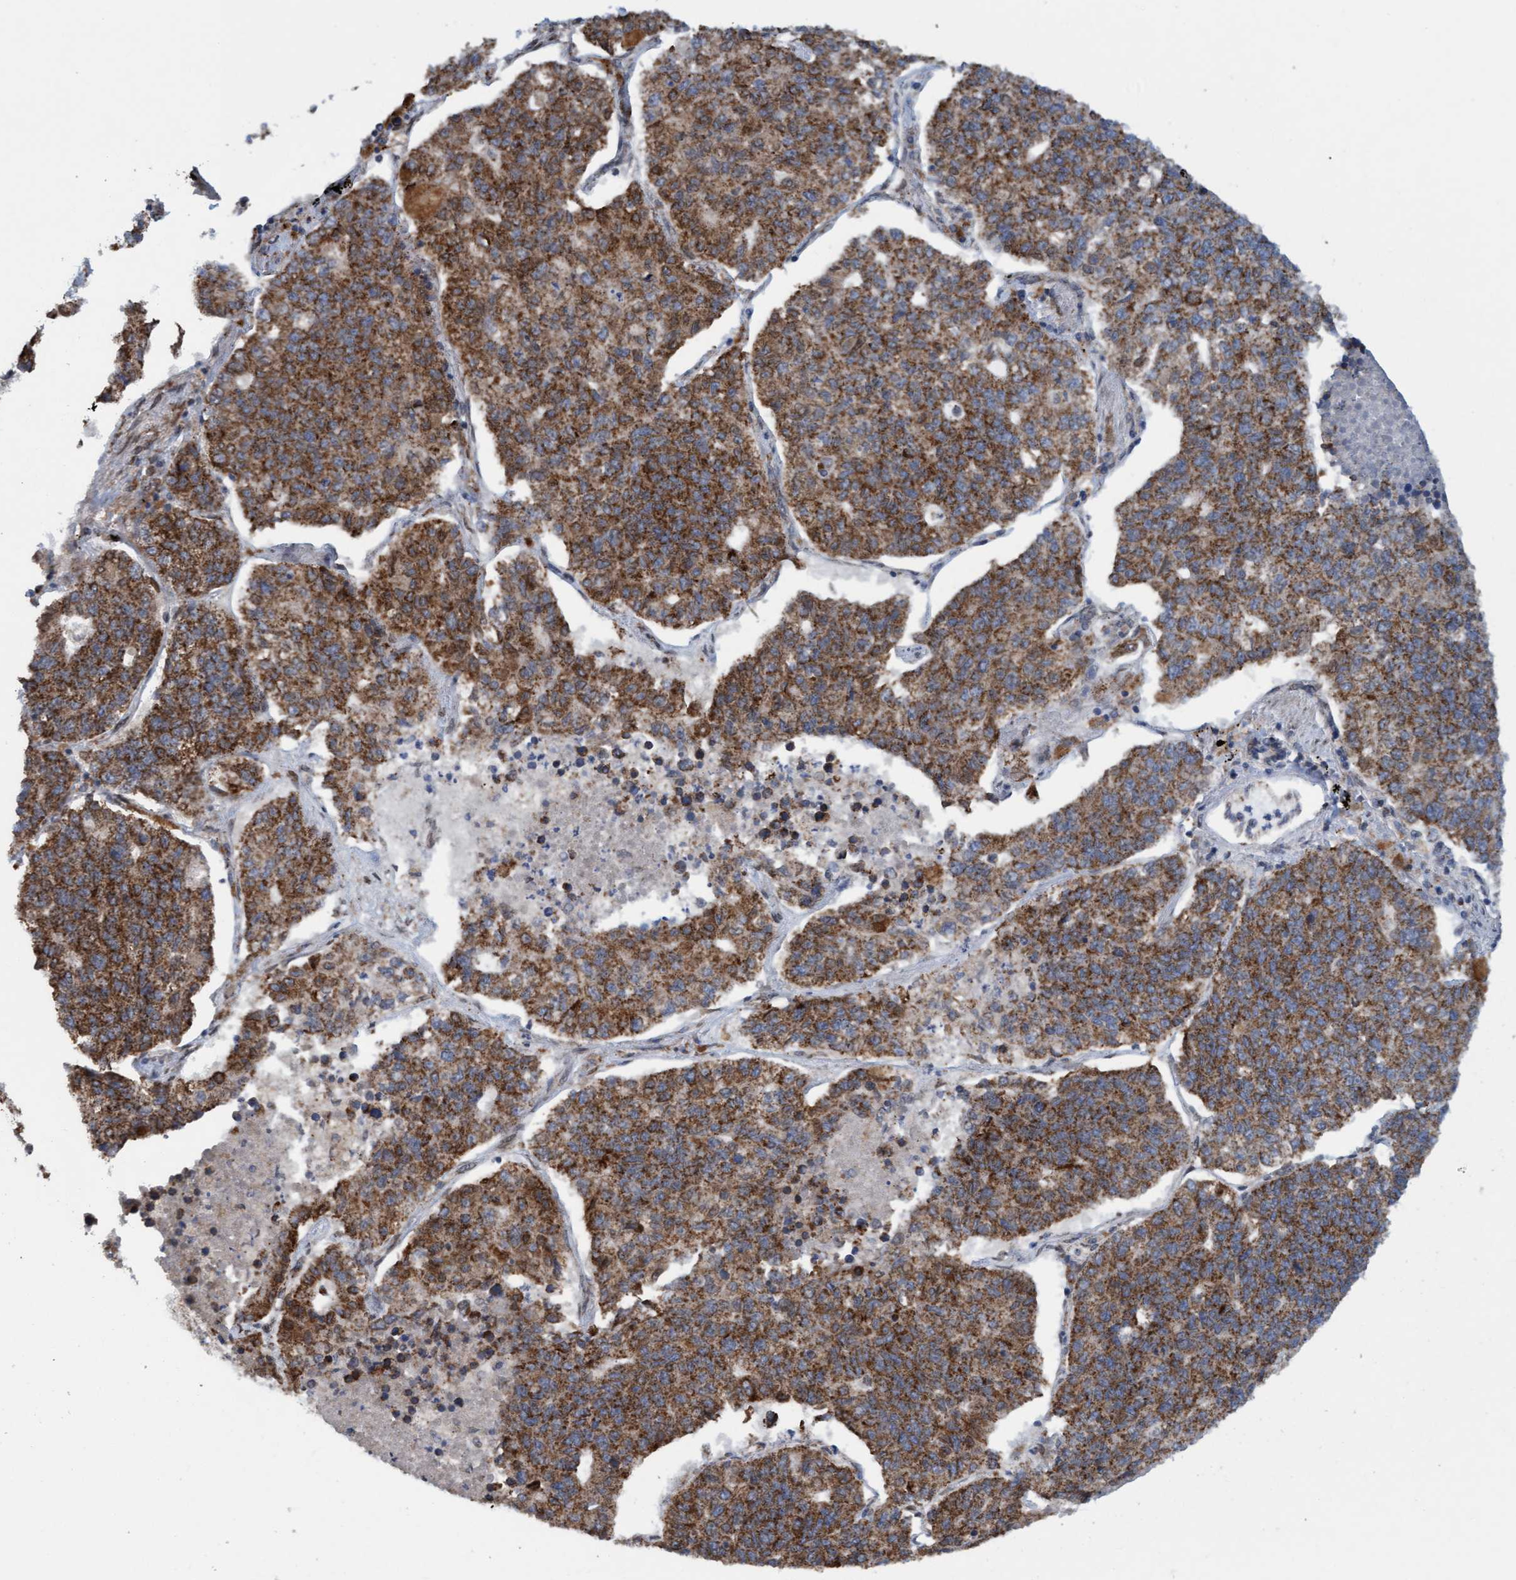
{"staining": {"intensity": "strong", "quantity": ">75%", "location": "cytoplasmic/membranous"}, "tissue": "lung cancer", "cell_type": "Tumor cells", "image_type": "cancer", "snomed": [{"axis": "morphology", "description": "Adenocarcinoma, NOS"}, {"axis": "topography", "description": "Lung"}], "caption": "DAB immunohistochemical staining of human lung cancer (adenocarcinoma) displays strong cytoplasmic/membranous protein positivity in approximately >75% of tumor cells. (DAB = brown stain, brightfield microscopy at high magnification).", "gene": "MRPS23", "patient": {"sex": "male", "age": 49}}